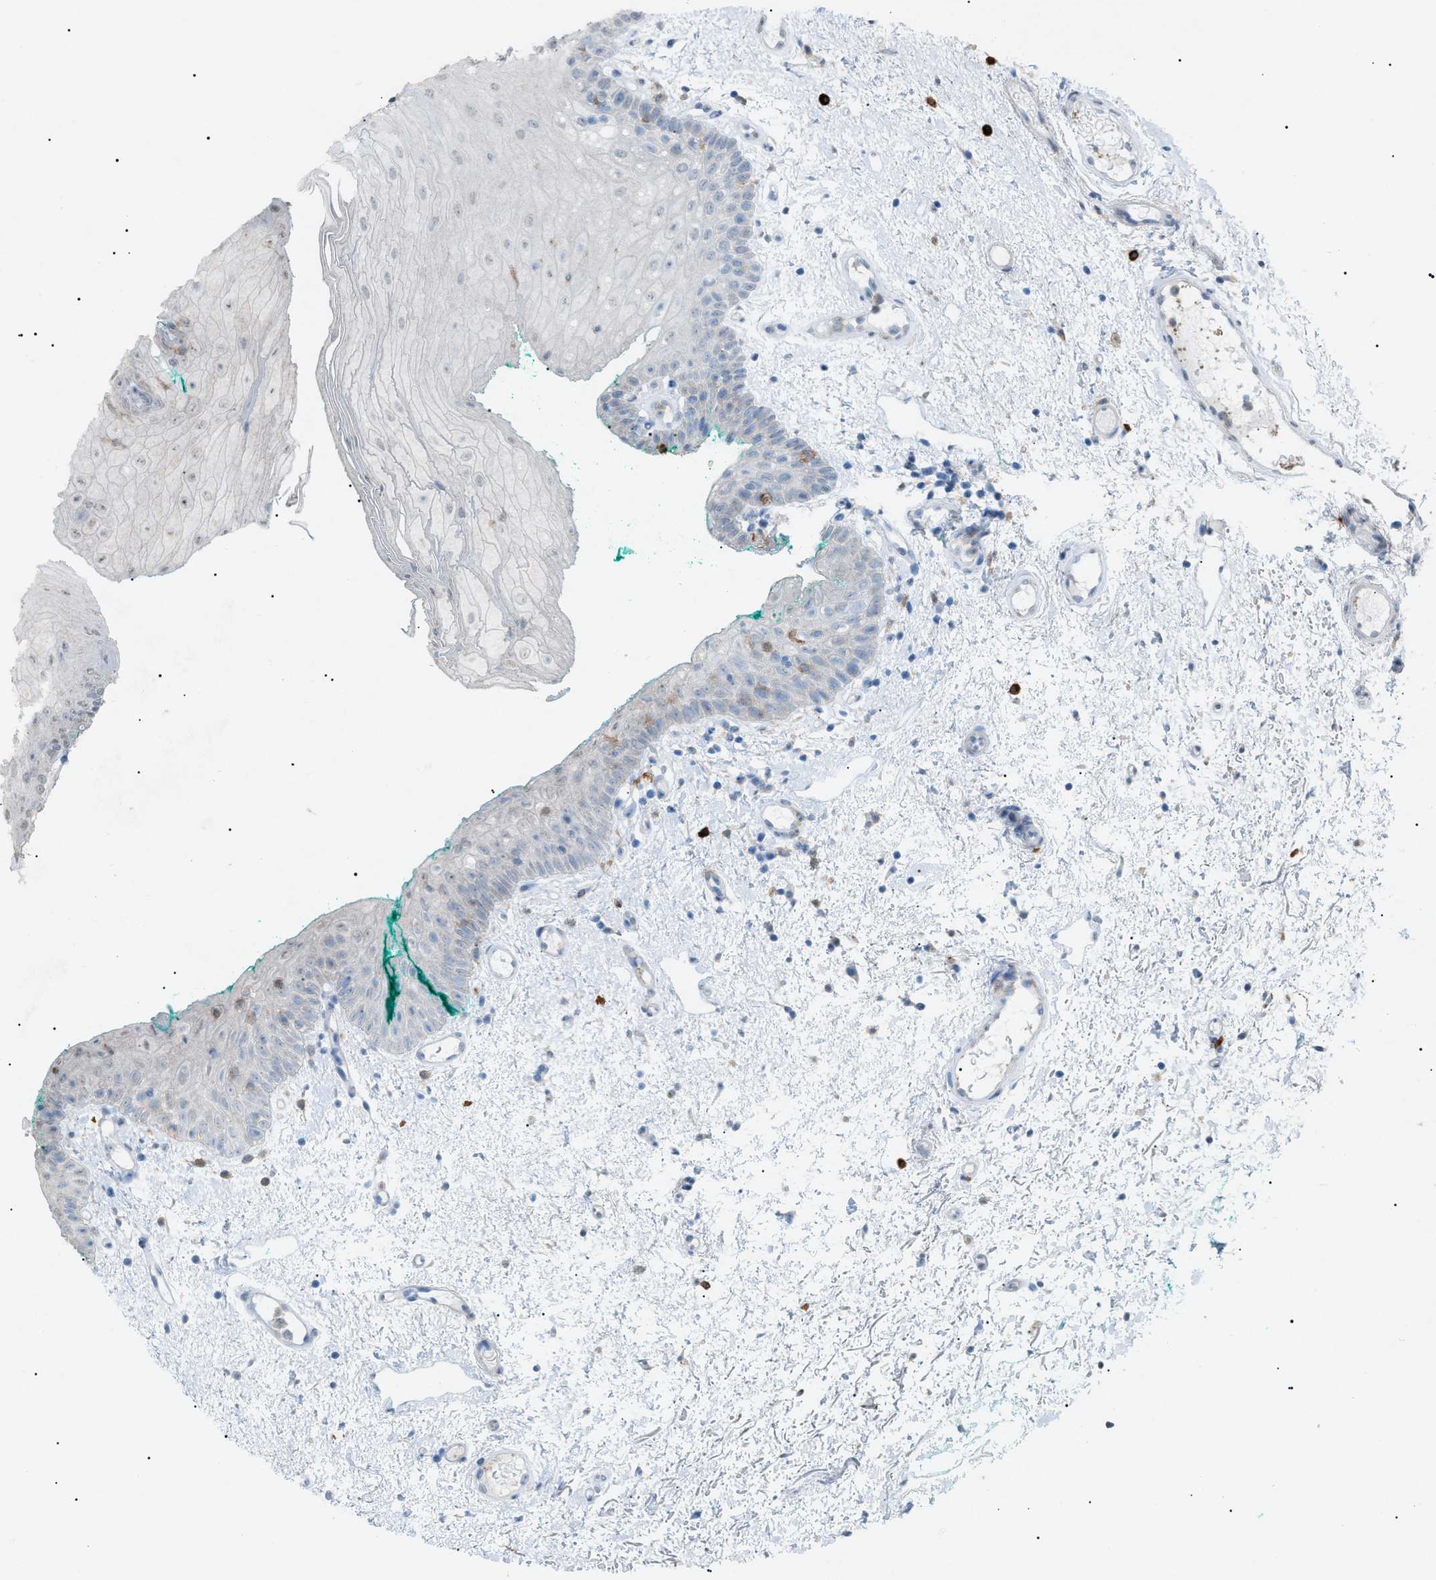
{"staining": {"intensity": "negative", "quantity": "none", "location": "none"}, "tissue": "oral mucosa", "cell_type": "Squamous epithelial cells", "image_type": "normal", "snomed": [{"axis": "morphology", "description": "Normal tissue, NOS"}, {"axis": "morphology", "description": "Squamous cell carcinoma, NOS"}, {"axis": "topography", "description": "Oral tissue"}, {"axis": "topography", "description": "Salivary gland"}, {"axis": "topography", "description": "Head-Neck"}], "caption": "High power microscopy micrograph of an immunohistochemistry (IHC) photomicrograph of normal oral mucosa, revealing no significant positivity in squamous epithelial cells.", "gene": "BTK", "patient": {"sex": "female", "age": 62}}